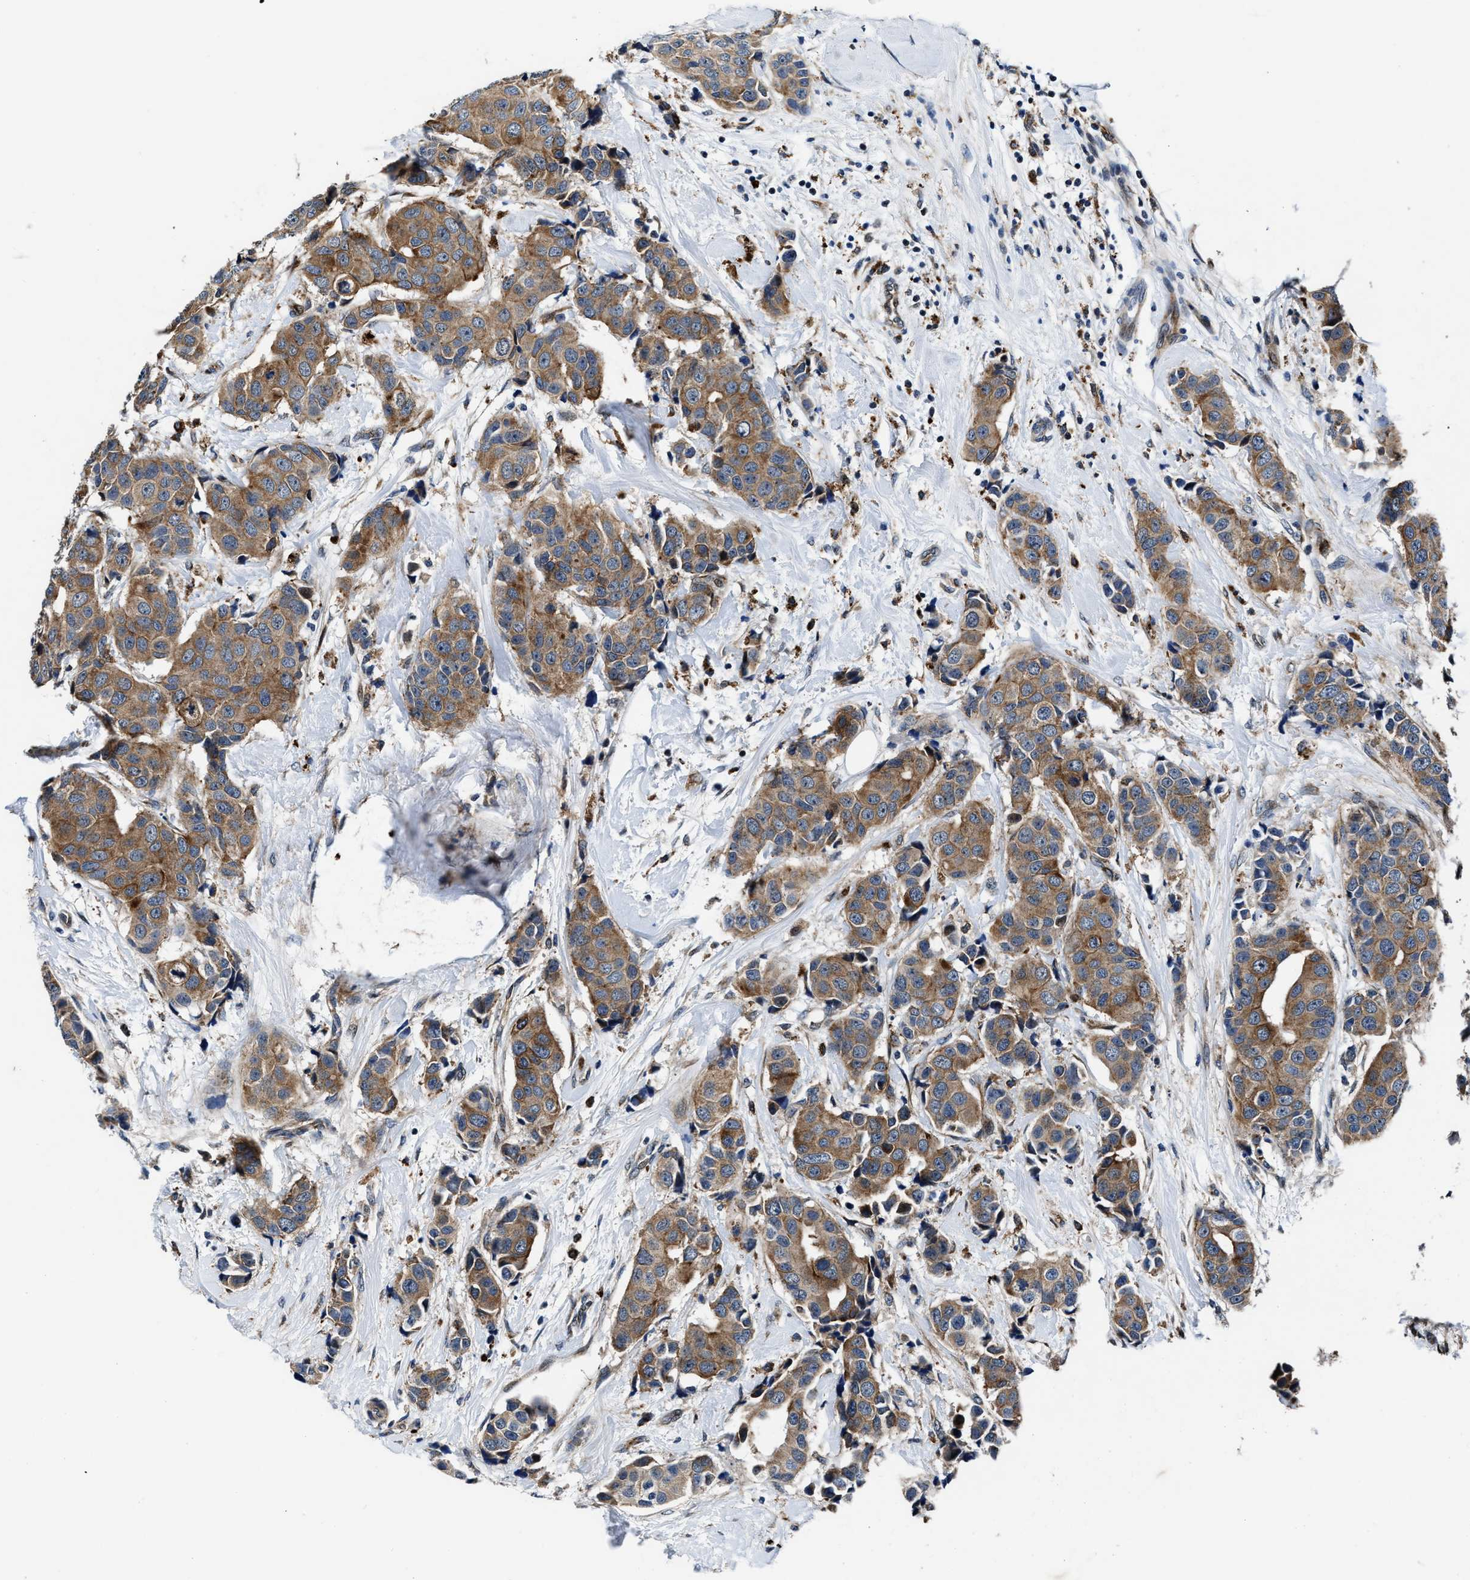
{"staining": {"intensity": "moderate", "quantity": ">75%", "location": "cytoplasmic/membranous"}, "tissue": "breast cancer", "cell_type": "Tumor cells", "image_type": "cancer", "snomed": [{"axis": "morphology", "description": "Normal tissue, NOS"}, {"axis": "morphology", "description": "Duct carcinoma"}, {"axis": "topography", "description": "Breast"}], "caption": "Breast cancer tissue shows moderate cytoplasmic/membranous positivity in approximately >75% of tumor cells", "gene": "C2orf66", "patient": {"sex": "female", "age": 39}}